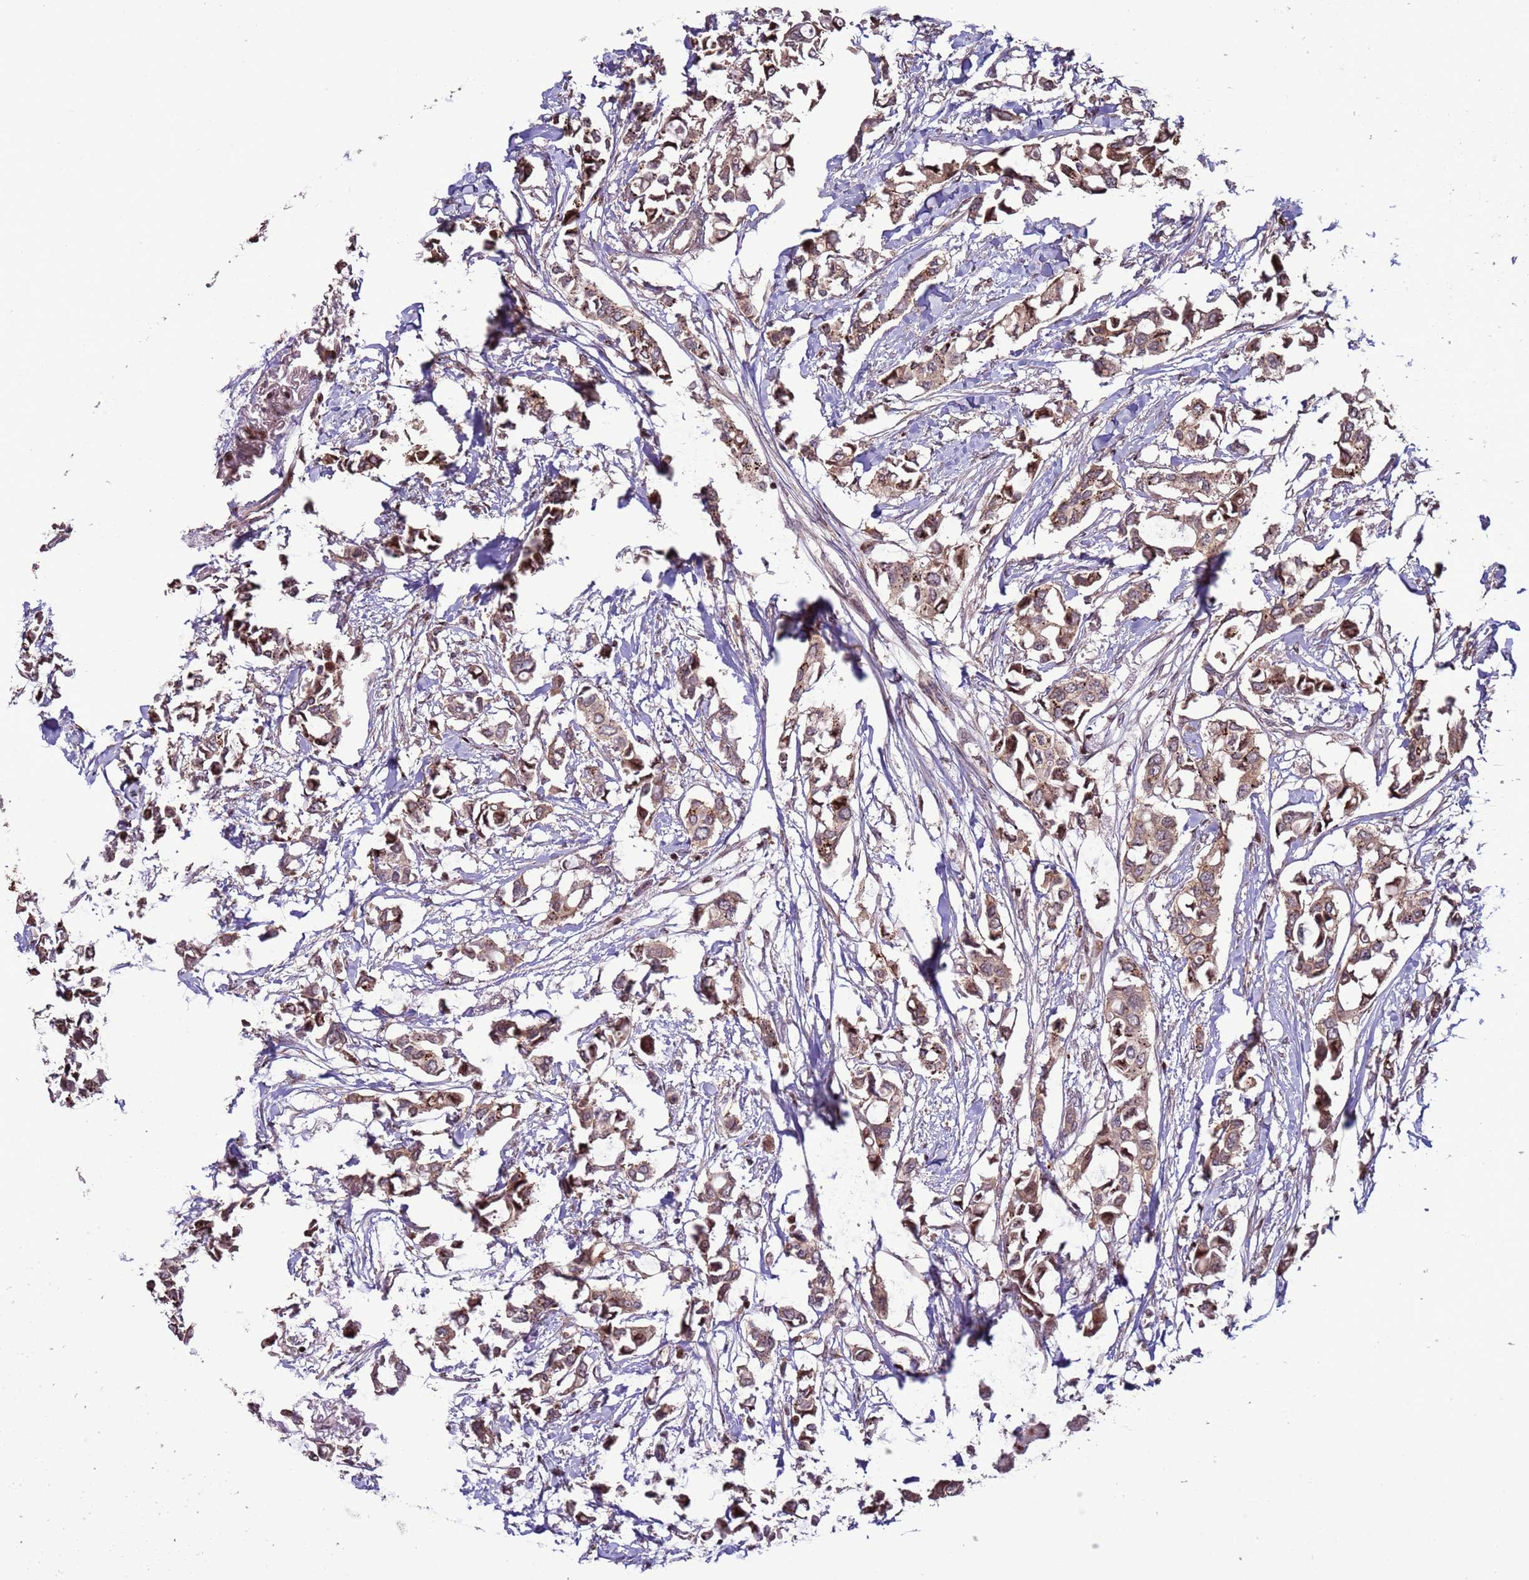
{"staining": {"intensity": "moderate", "quantity": ">75%", "location": "cytoplasmic/membranous"}, "tissue": "breast cancer", "cell_type": "Tumor cells", "image_type": "cancer", "snomed": [{"axis": "morphology", "description": "Duct carcinoma"}, {"axis": "topography", "description": "Breast"}], "caption": "Breast intraductal carcinoma stained with DAB IHC shows medium levels of moderate cytoplasmic/membranous positivity in approximately >75% of tumor cells. (DAB (3,3'-diaminobenzidine) IHC with brightfield microscopy, high magnification).", "gene": "HGH1", "patient": {"sex": "female", "age": 41}}